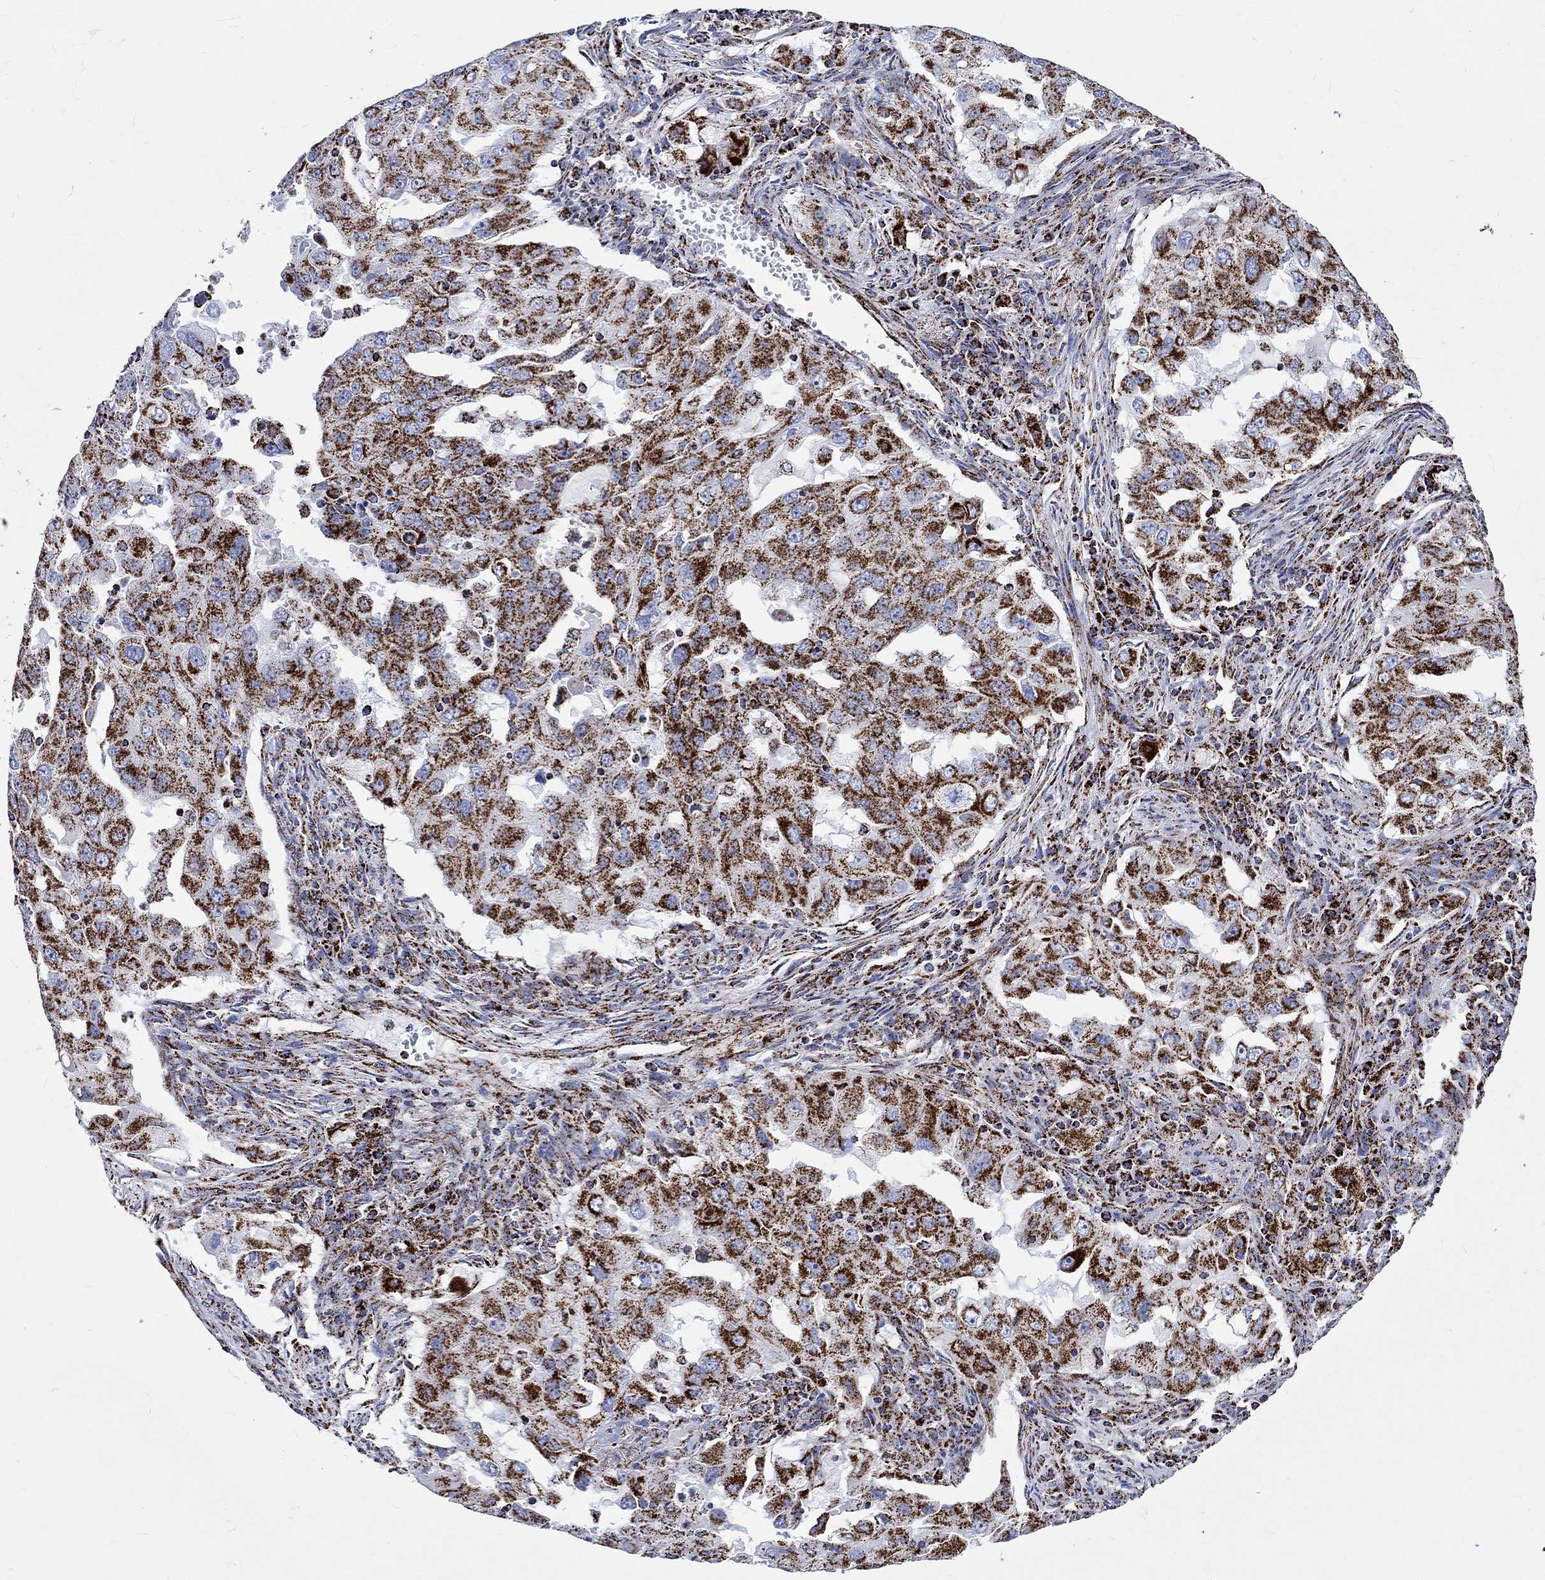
{"staining": {"intensity": "strong", "quantity": ">75%", "location": "cytoplasmic/membranous"}, "tissue": "lung cancer", "cell_type": "Tumor cells", "image_type": "cancer", "snomed": [{"axis": "morphology", "description": "Adenocarcinoma, NOS"}, {"axis": "topography", "description": "Lung"}], "caption": "Protein analysis of lung adenocarcinoma tissue exhibits strong cytoplasmic/membranous expression in about >75% of tumor cells.", "gene": "RCE1", "patient": {"sex": "female", "age": 61}}